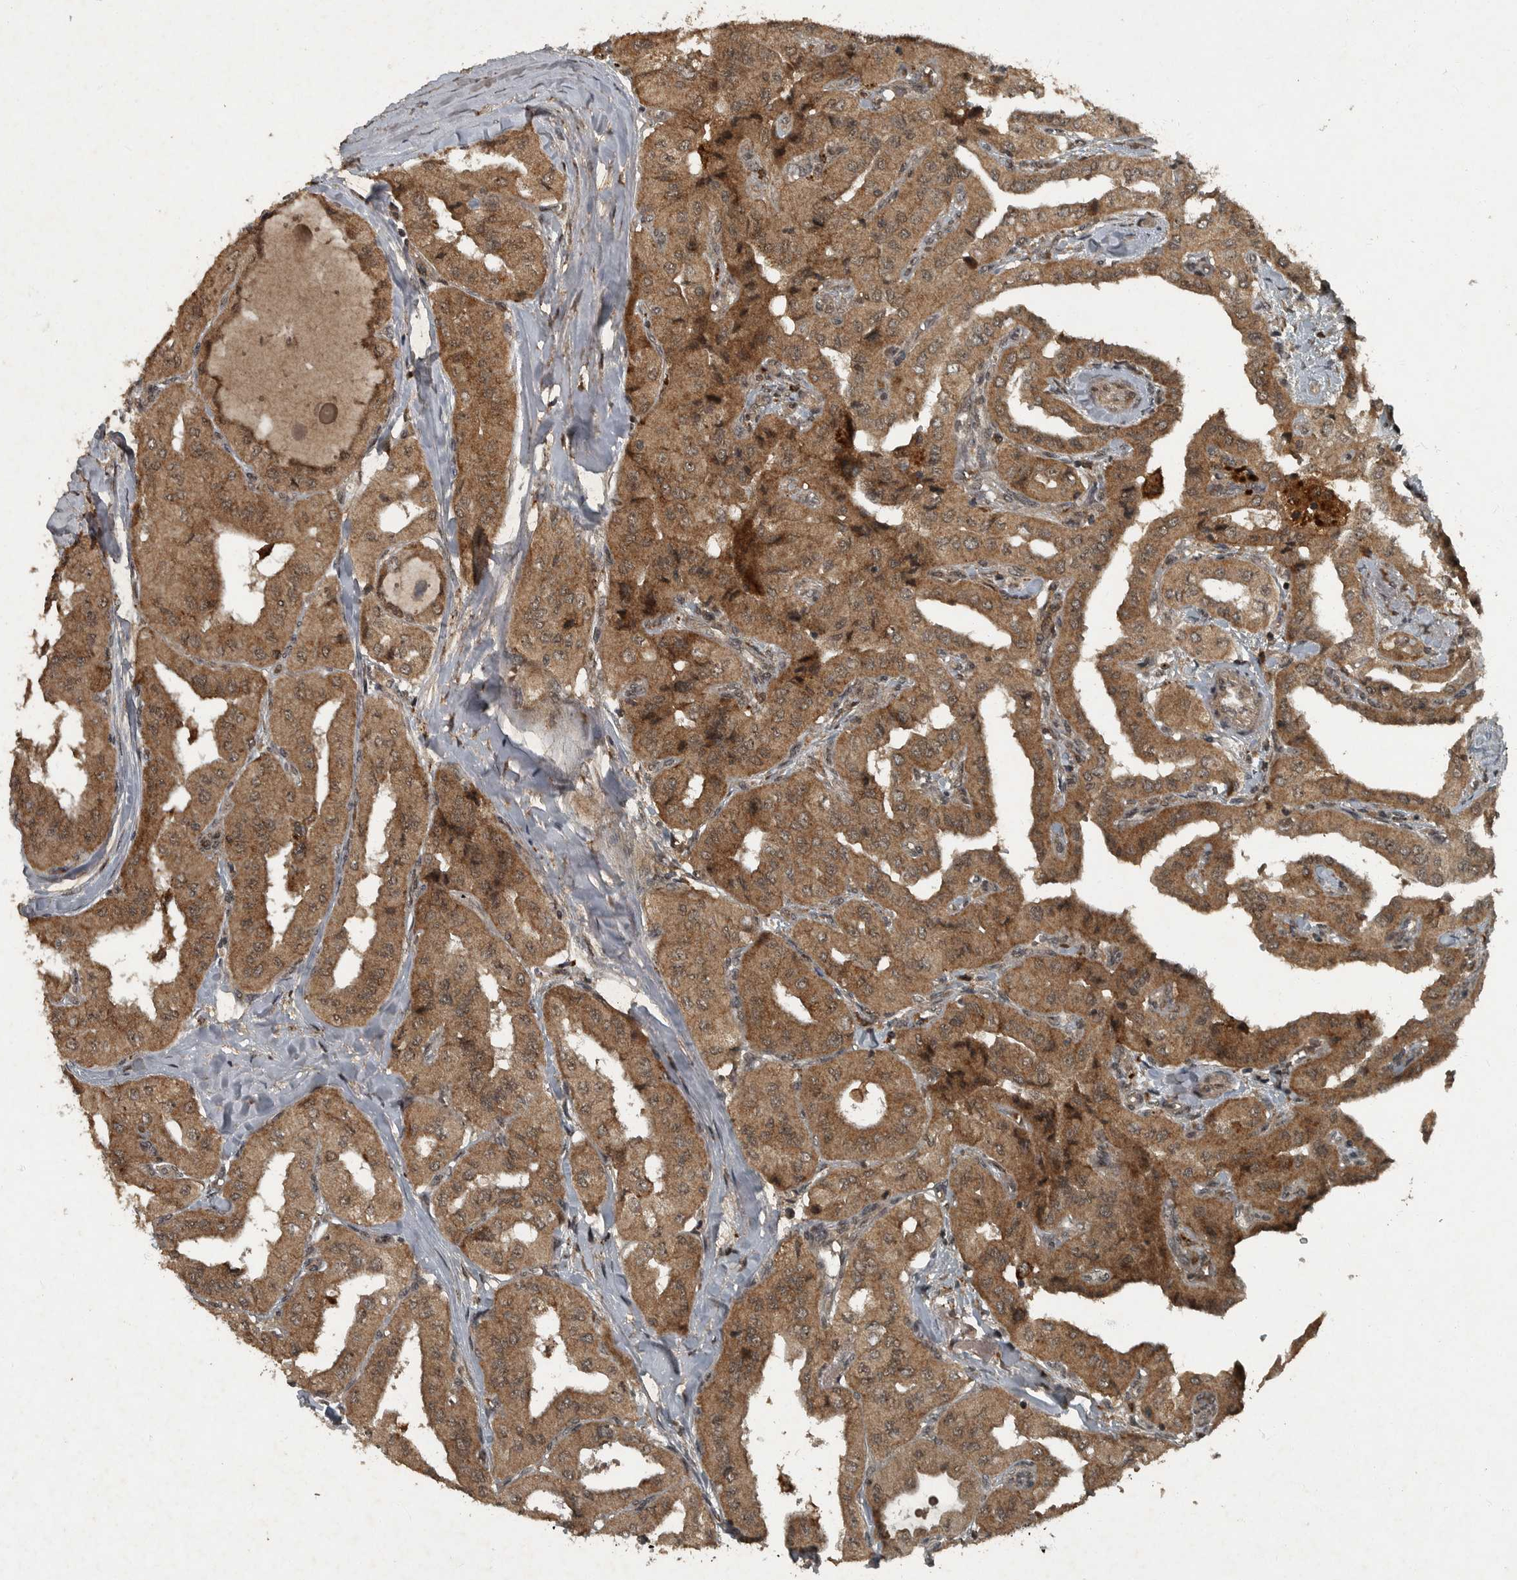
{"staining": {"intensity": "moderate", "quantity": ">75%", "location": "cytoplasmic/membranous"}, "tissue": "thyroid cancer", "cell_type": "Tumor cells", "image_type": "cancer", "snomed": [{"axis": "morphology", "description": "Papillary adenocarcinoma, NOS"}, {"axis": "topography", "description": "Thyroid gland"}], "caption": "A brown stain shows moderate cytoplasmic/membranous positivity of a protein in human papillary adenocarcinoma (thyroid) tumor cells.", "gene": "FOXO1", "patient": {"sex": "female", "age": 59}}